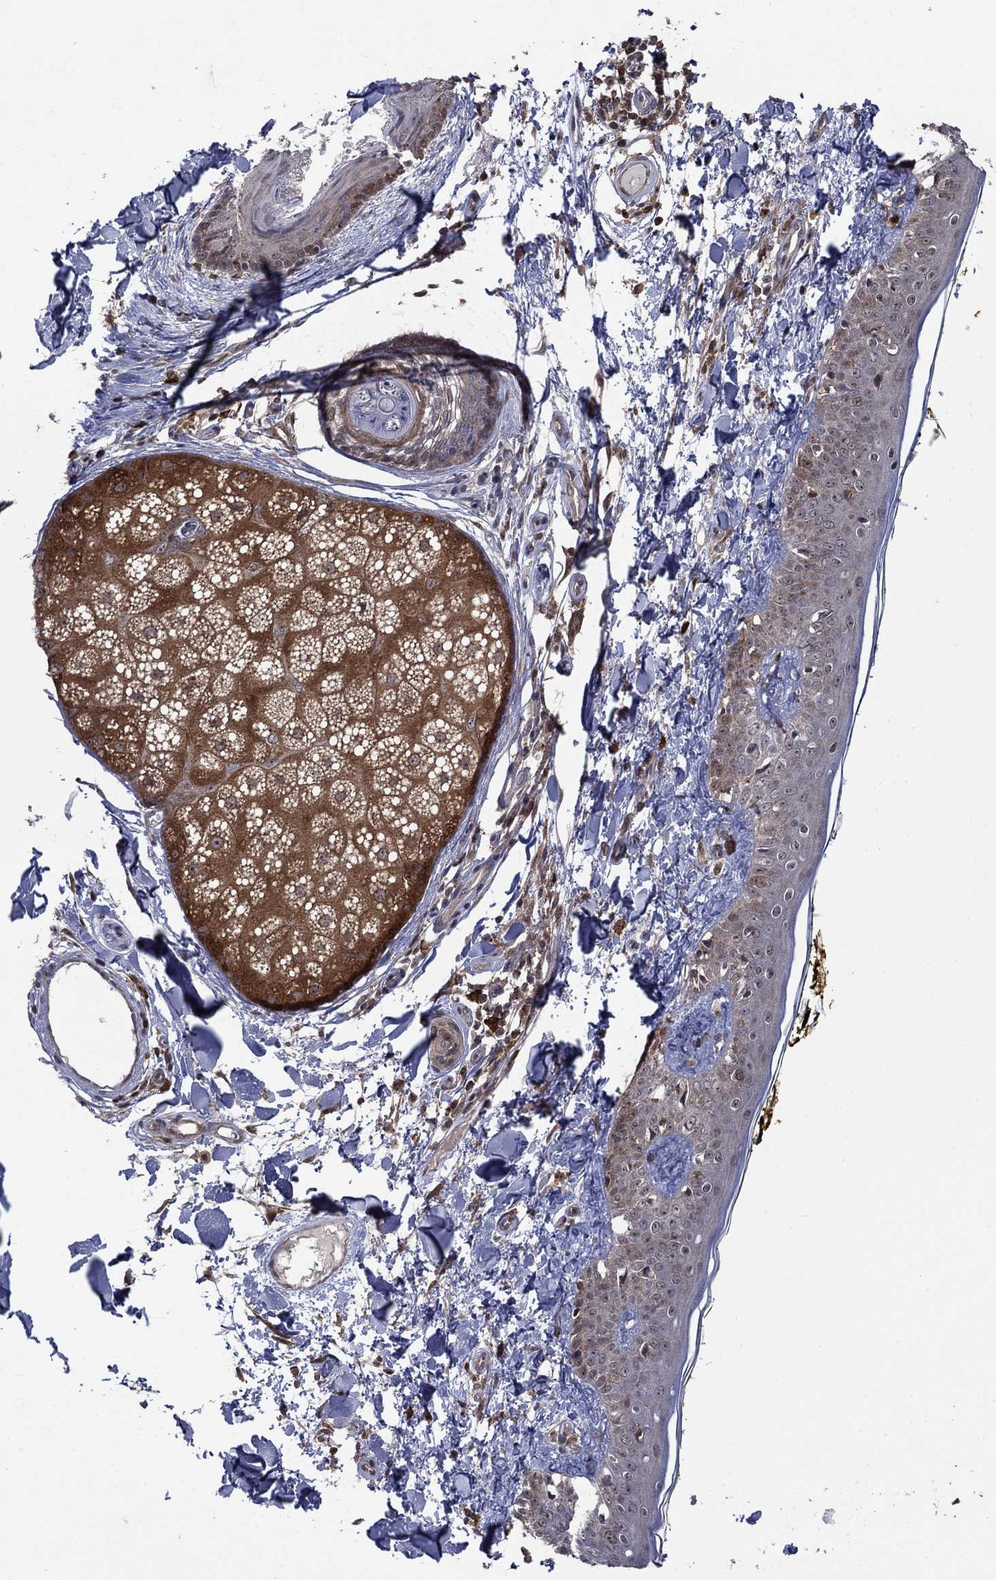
{"staining": {"intensity": "moderate", "quantity": "25%-75%", "location": "nuclear"}, "tissue": "skin", "cell_type": "Fibroblasts", "image_type": "normal", "snomed": [{"axis": "morphology", "description": "Normal tissue, NOS"}, {"axis": "topography", "description": "Skin"}], "caption": "Protein expression analysis of unremarkable human skin reveals moderate nuclear positivity in about 25%-75% of fibroblasts.", "gene": "CACYBP", "patient": {"sex": "male", "age": 76}}